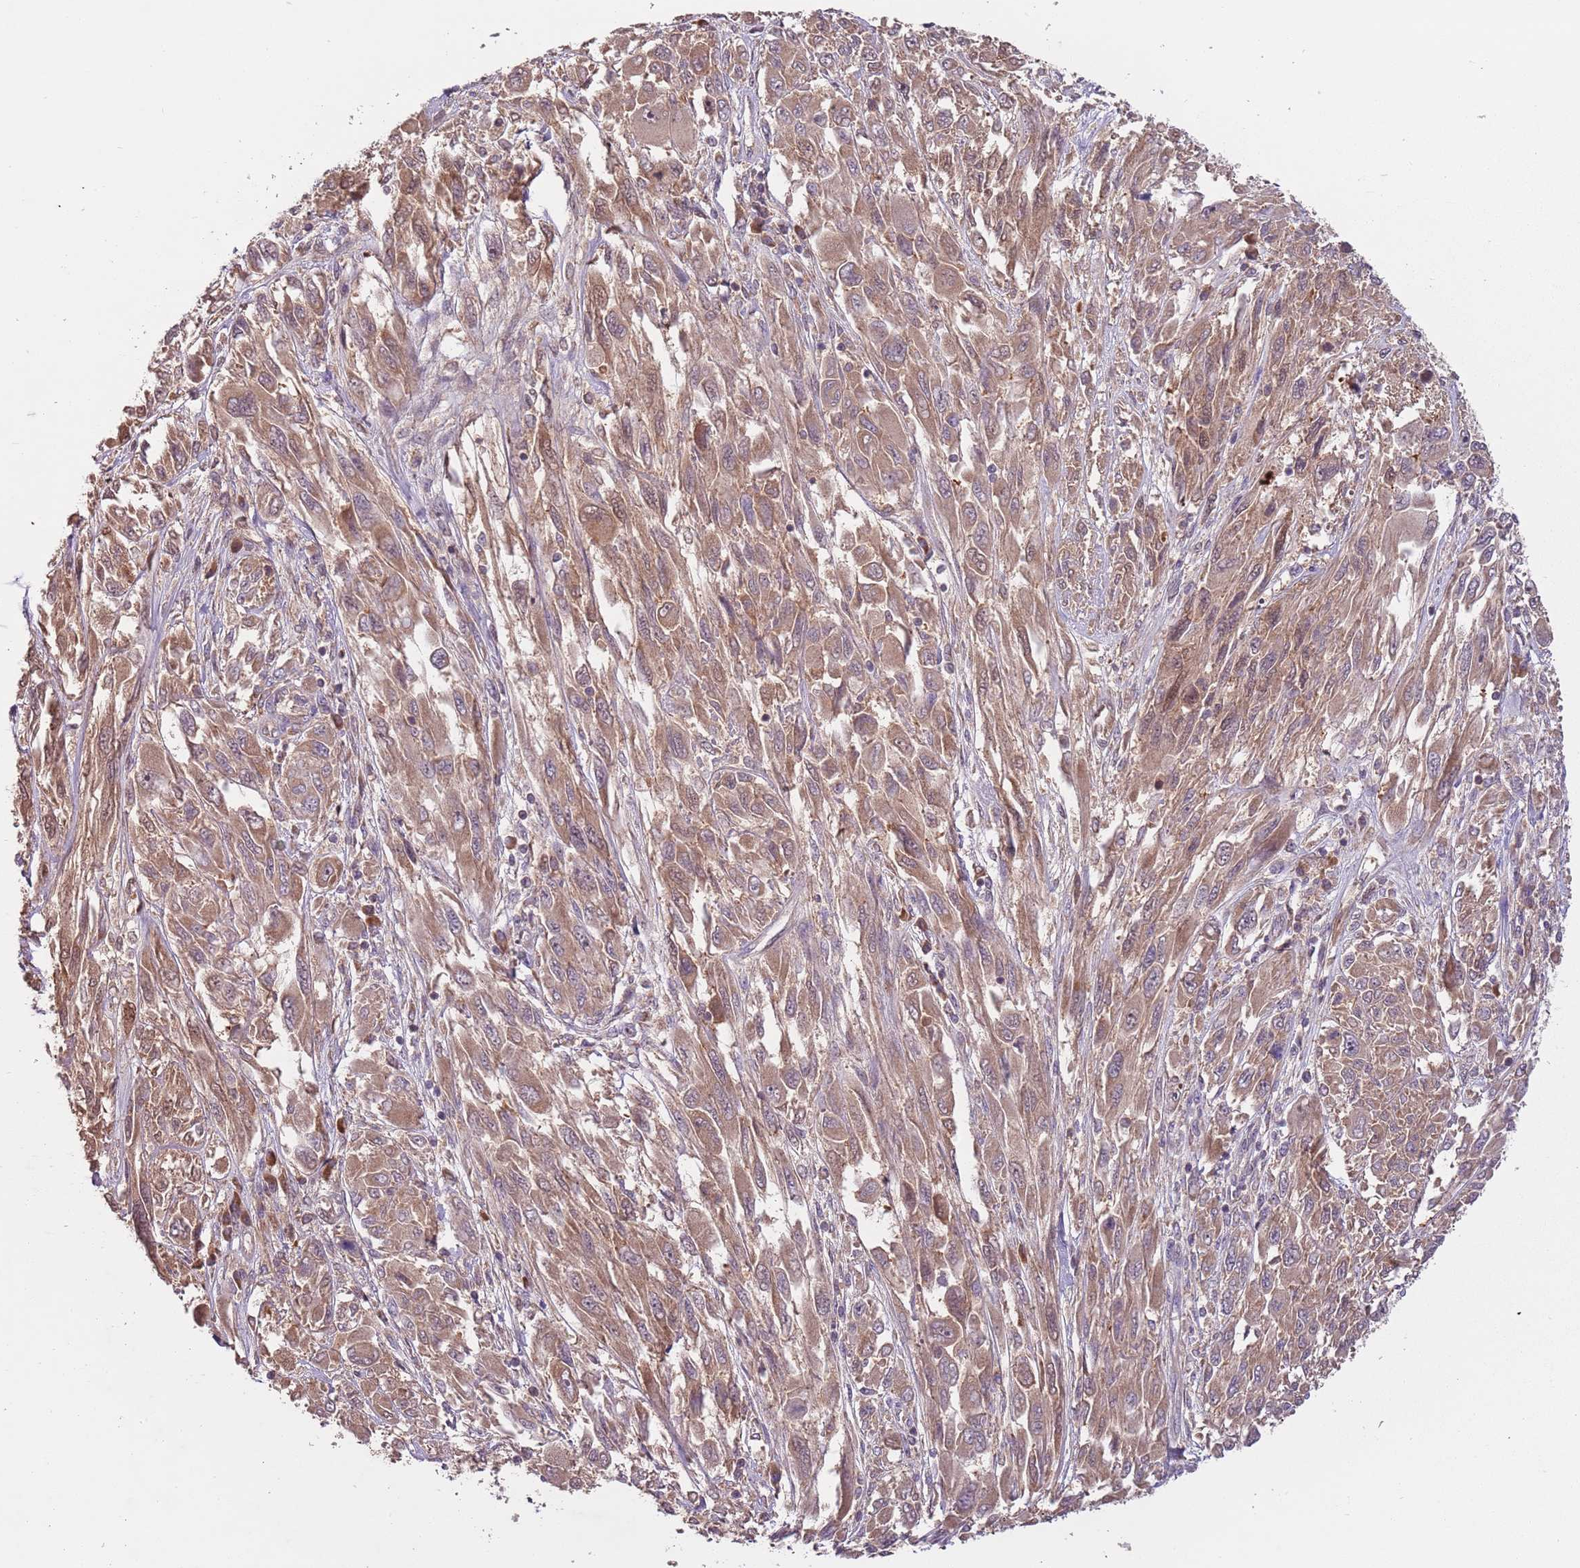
{"staining": {"intensity": "moderate", "quantity": ">75%", "location": "cytoplasmic/membranous"}, "tissue": "melanoma", "cell_type": "Tumor cells", "image_type": "cancer", "snomed": [{"axis": "morphology", "description": "Malignant melanoma, NOS"}, {"axis": "topography", "description": "Skin"}], "caption": "A high-resolution micrograph shows immunohistochemistry staining of malignant melanoma, which shows moderate cytoplasmic/membranous staining in approximately >75% of tumor cells.", "gene": "FECH", "patient": {"sex": "female", "age": 91}}